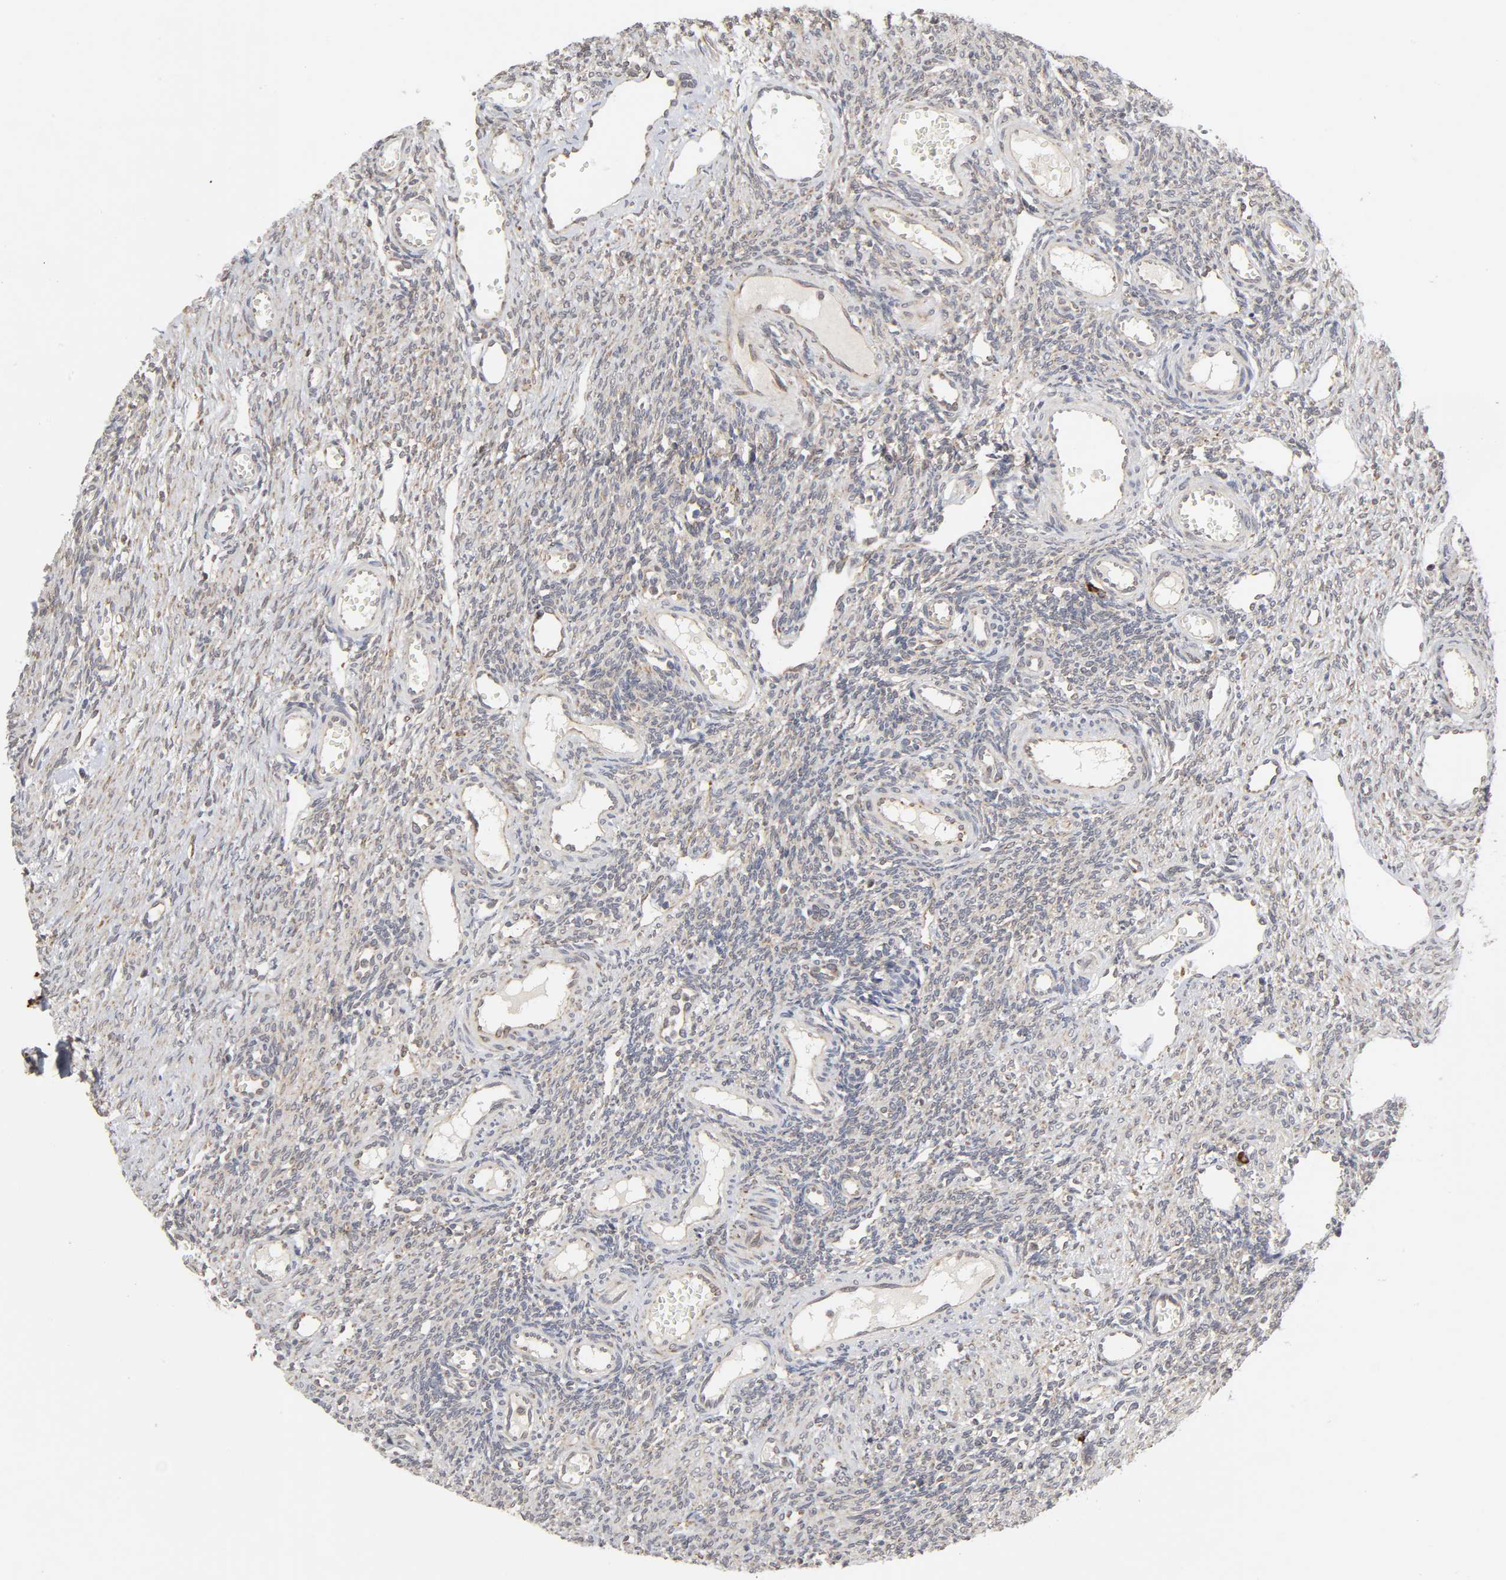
{"staining": {"intensity": "weak", "quantity": ">75%", "location": "cytoplasmic/membranous"}, "tissue": "ovary", "cell_type": "Ovarian stroma cells", "image_type": "normal", "snomed": [{"axis": "morphology", "description": "Normal tissue, NOS"}, {"axis": "topography", "description": "Ovary"}], "caption": "This histopathology image demonstrates immunohistochemistry (IHC) staining of unremarkable human ovary, with low weak cytoplasmic/membranous staining in about >75% of ovarian stroma cells.", "gene": "SLC30A9", "patient": {"sex": "female", "age": 33}}